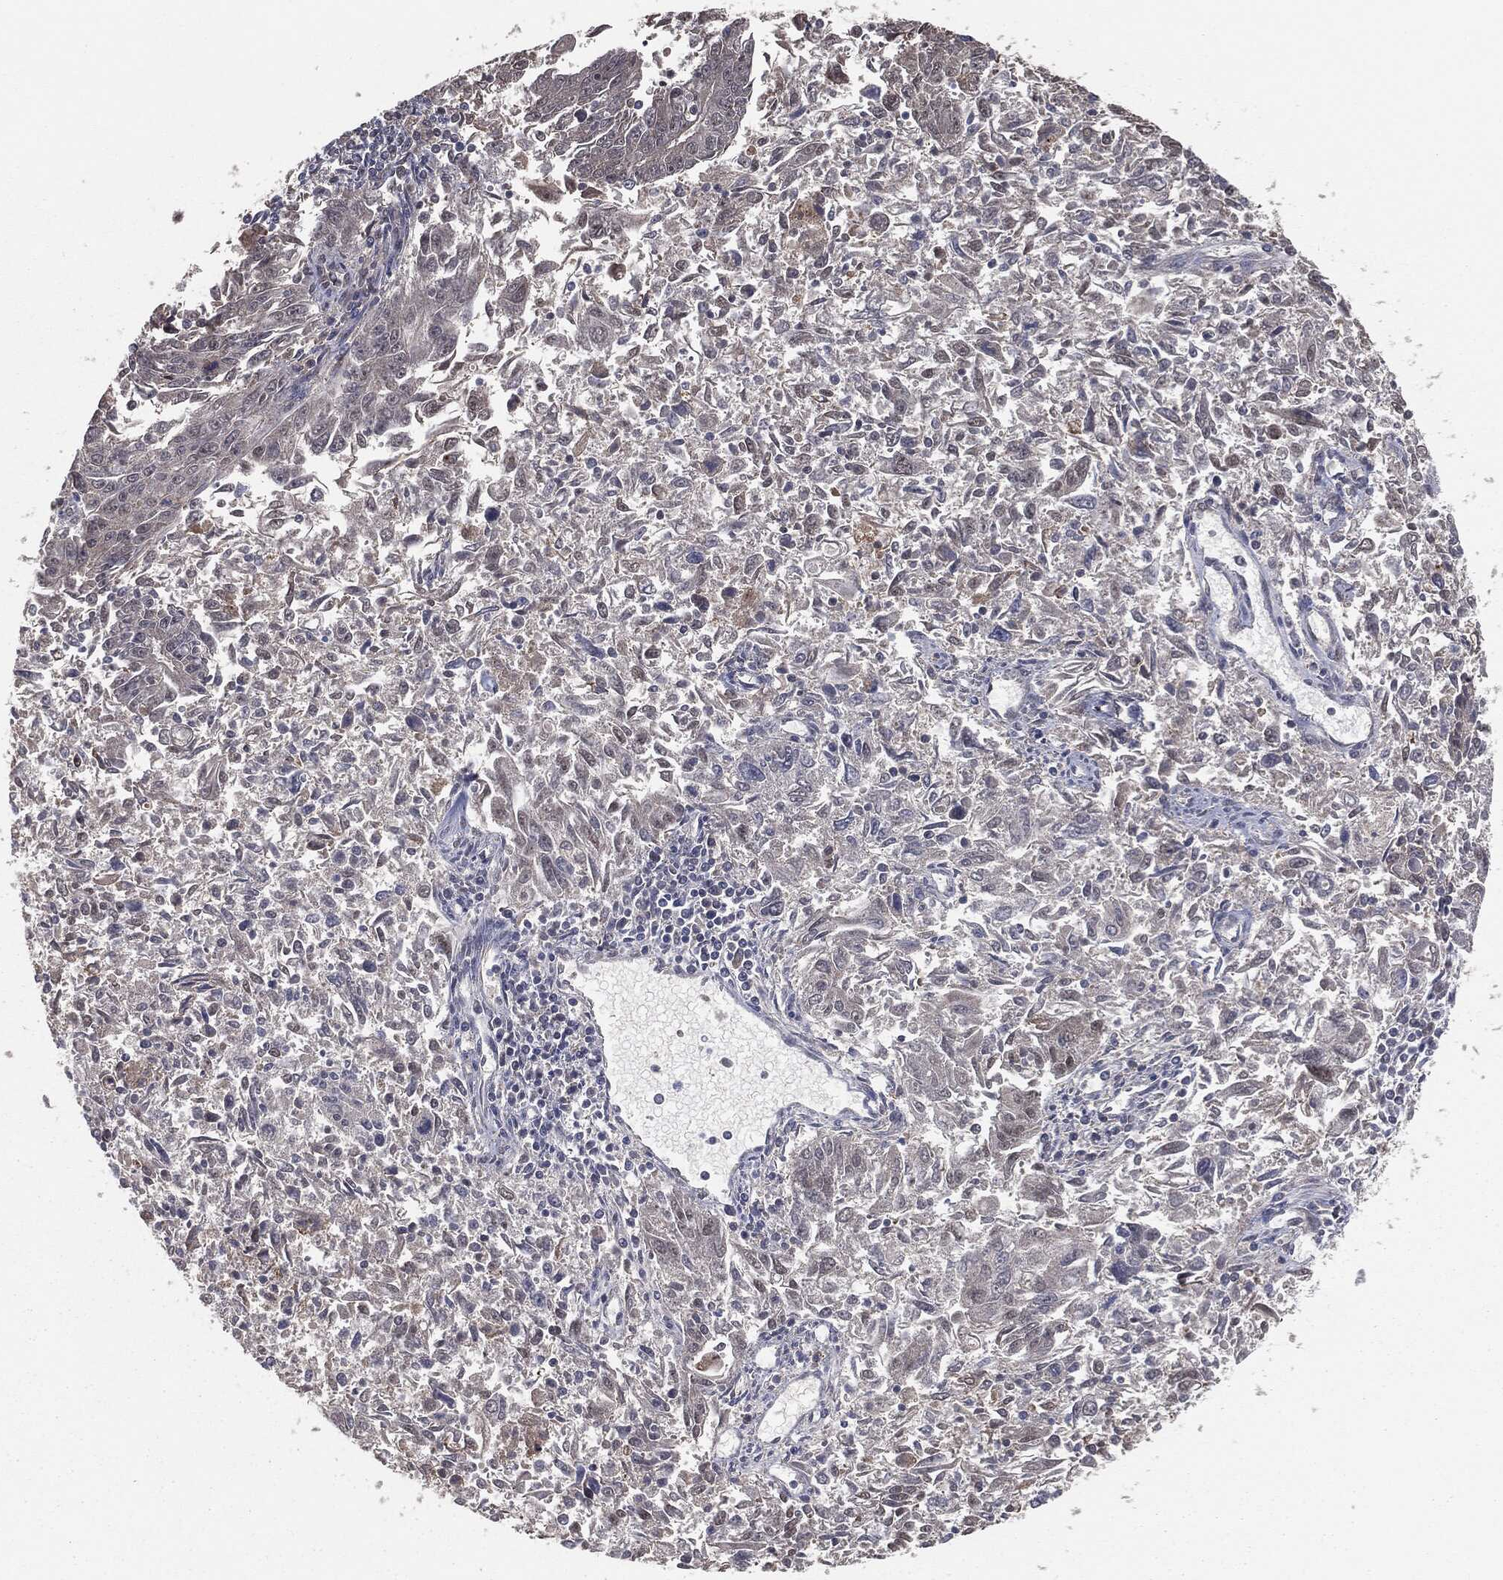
{"staining": {"intensity": "negative", "quantity": "none", "location": "none"}, "tissue": "endometrial cancer", "cell_type": "Tumor cells", "image_type": "cancer", "snomed": [{"axis": "morphology", "description": "Adenocarcinoma, NOS"}, {"axis": "topography", "description": "Endometrium"}], "caption": "This is a histopathology image of immunohistochemistry staining of adenocarcinoma (endometrial), which shows no positivity in tumor cells. Brightfield microscopy of IHC stained with DAB (brown) and hematoxylin (blue), captured at high magnification.", "gene": "FBXO7", "patient": {"sex": "female", "age": 42}}